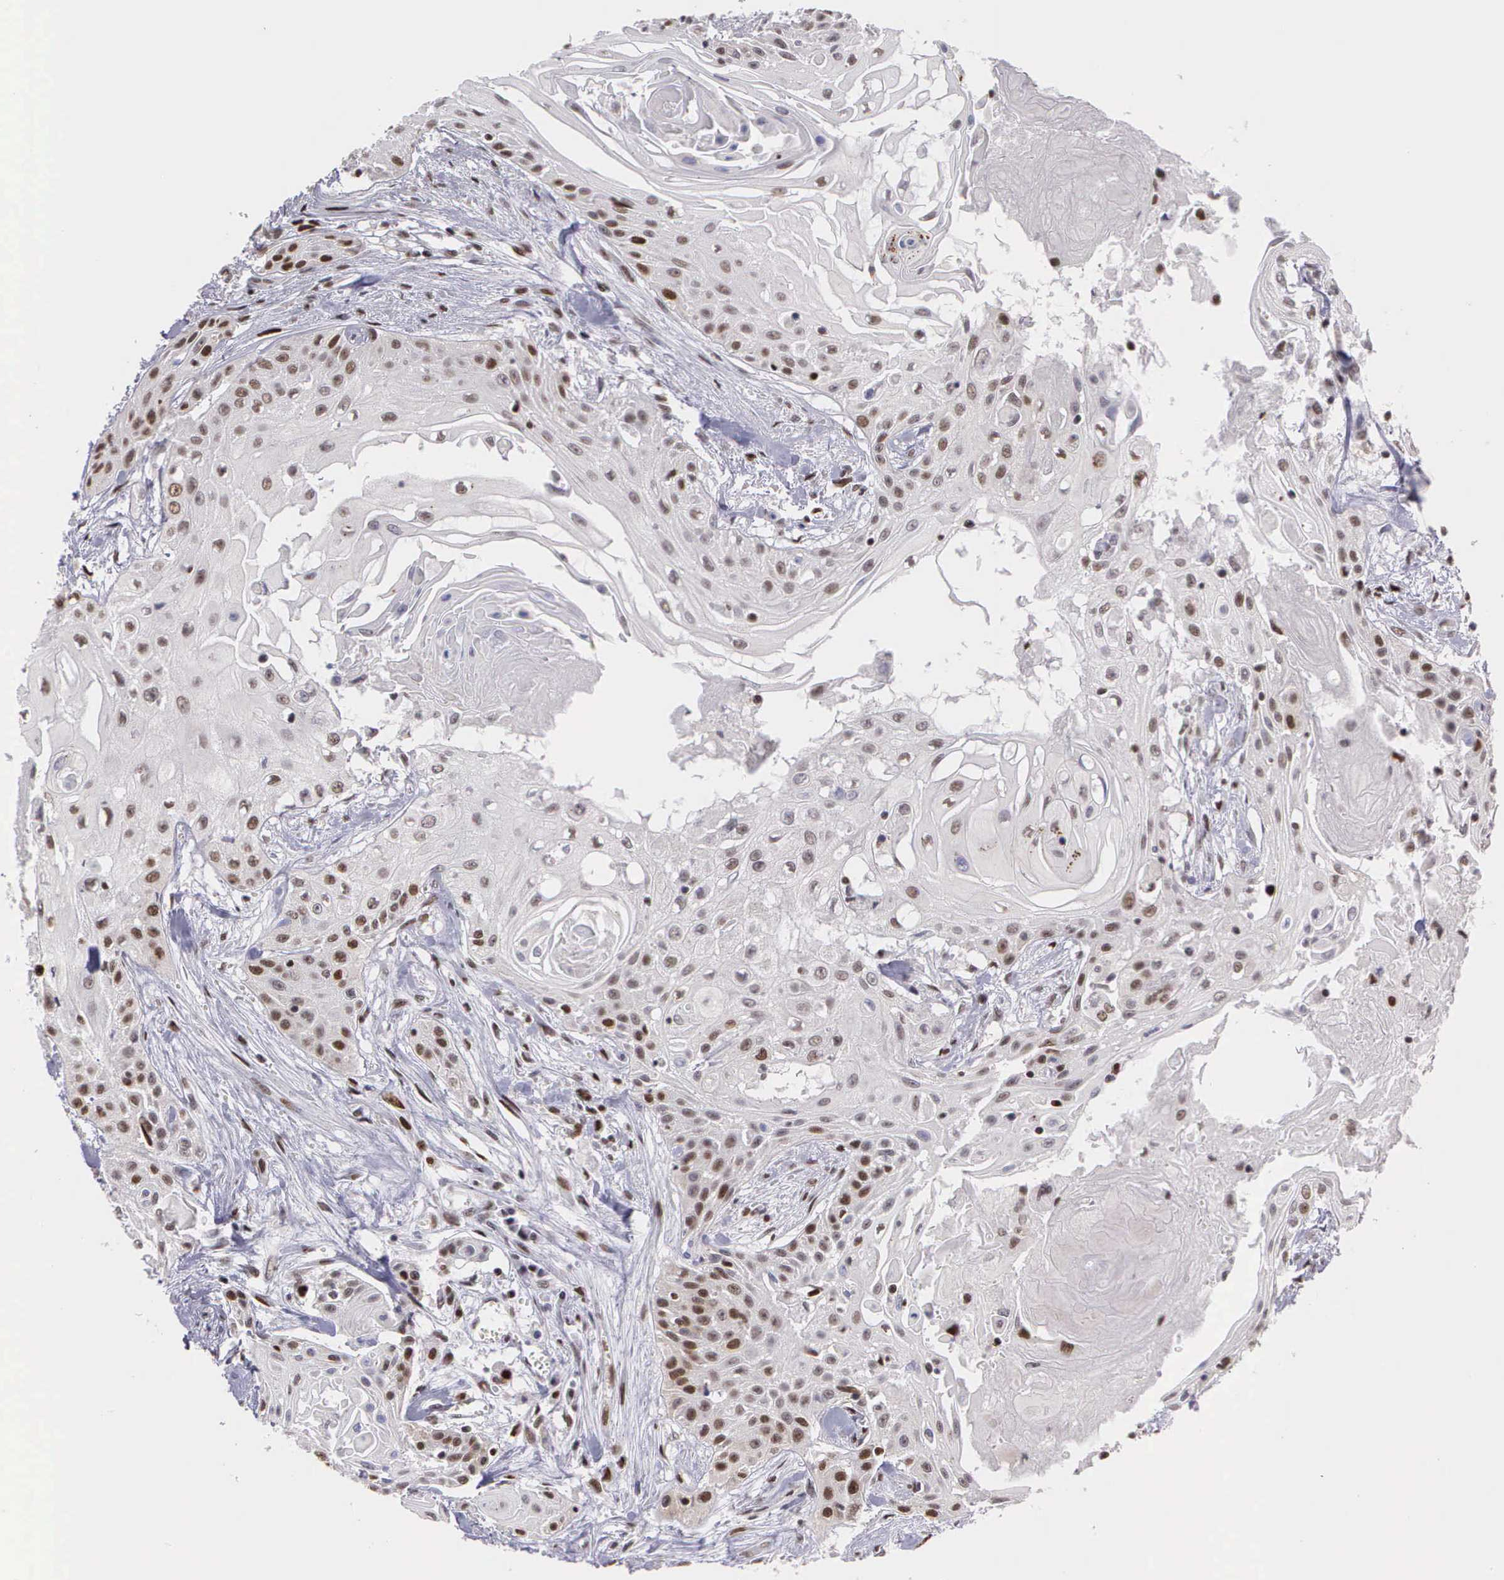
{"staining": {"intensity": "moderate", "quantity": "25%-75%", "location": "nuclear"}, "tissue": "head and neck cancer", "cell_type": "Tumor cells", "image_type": "cancer", "snomed": [{"axis": "morphology", "description": "Squamous cell carcinoma, NOS"}, {"axis": "morphology", "description": "Squamous cell carcinoma, metastatic, NOS"}, {"axis": "topography", "description": "Lymph node"}, {"axis": "topography", "description": "Salivary gland"}, {"axis": "topography", "description": "Head-Neck"}], "caption": "This micrograph exhibits immunohistochemistry (IHC) staining of head and neck squamous cell carcinoma, with medium moderate nuclear expression in about 25%-75% of tumor cells.", "gene": "UBR7", "patient": {"sex": "female", "age": 74}}